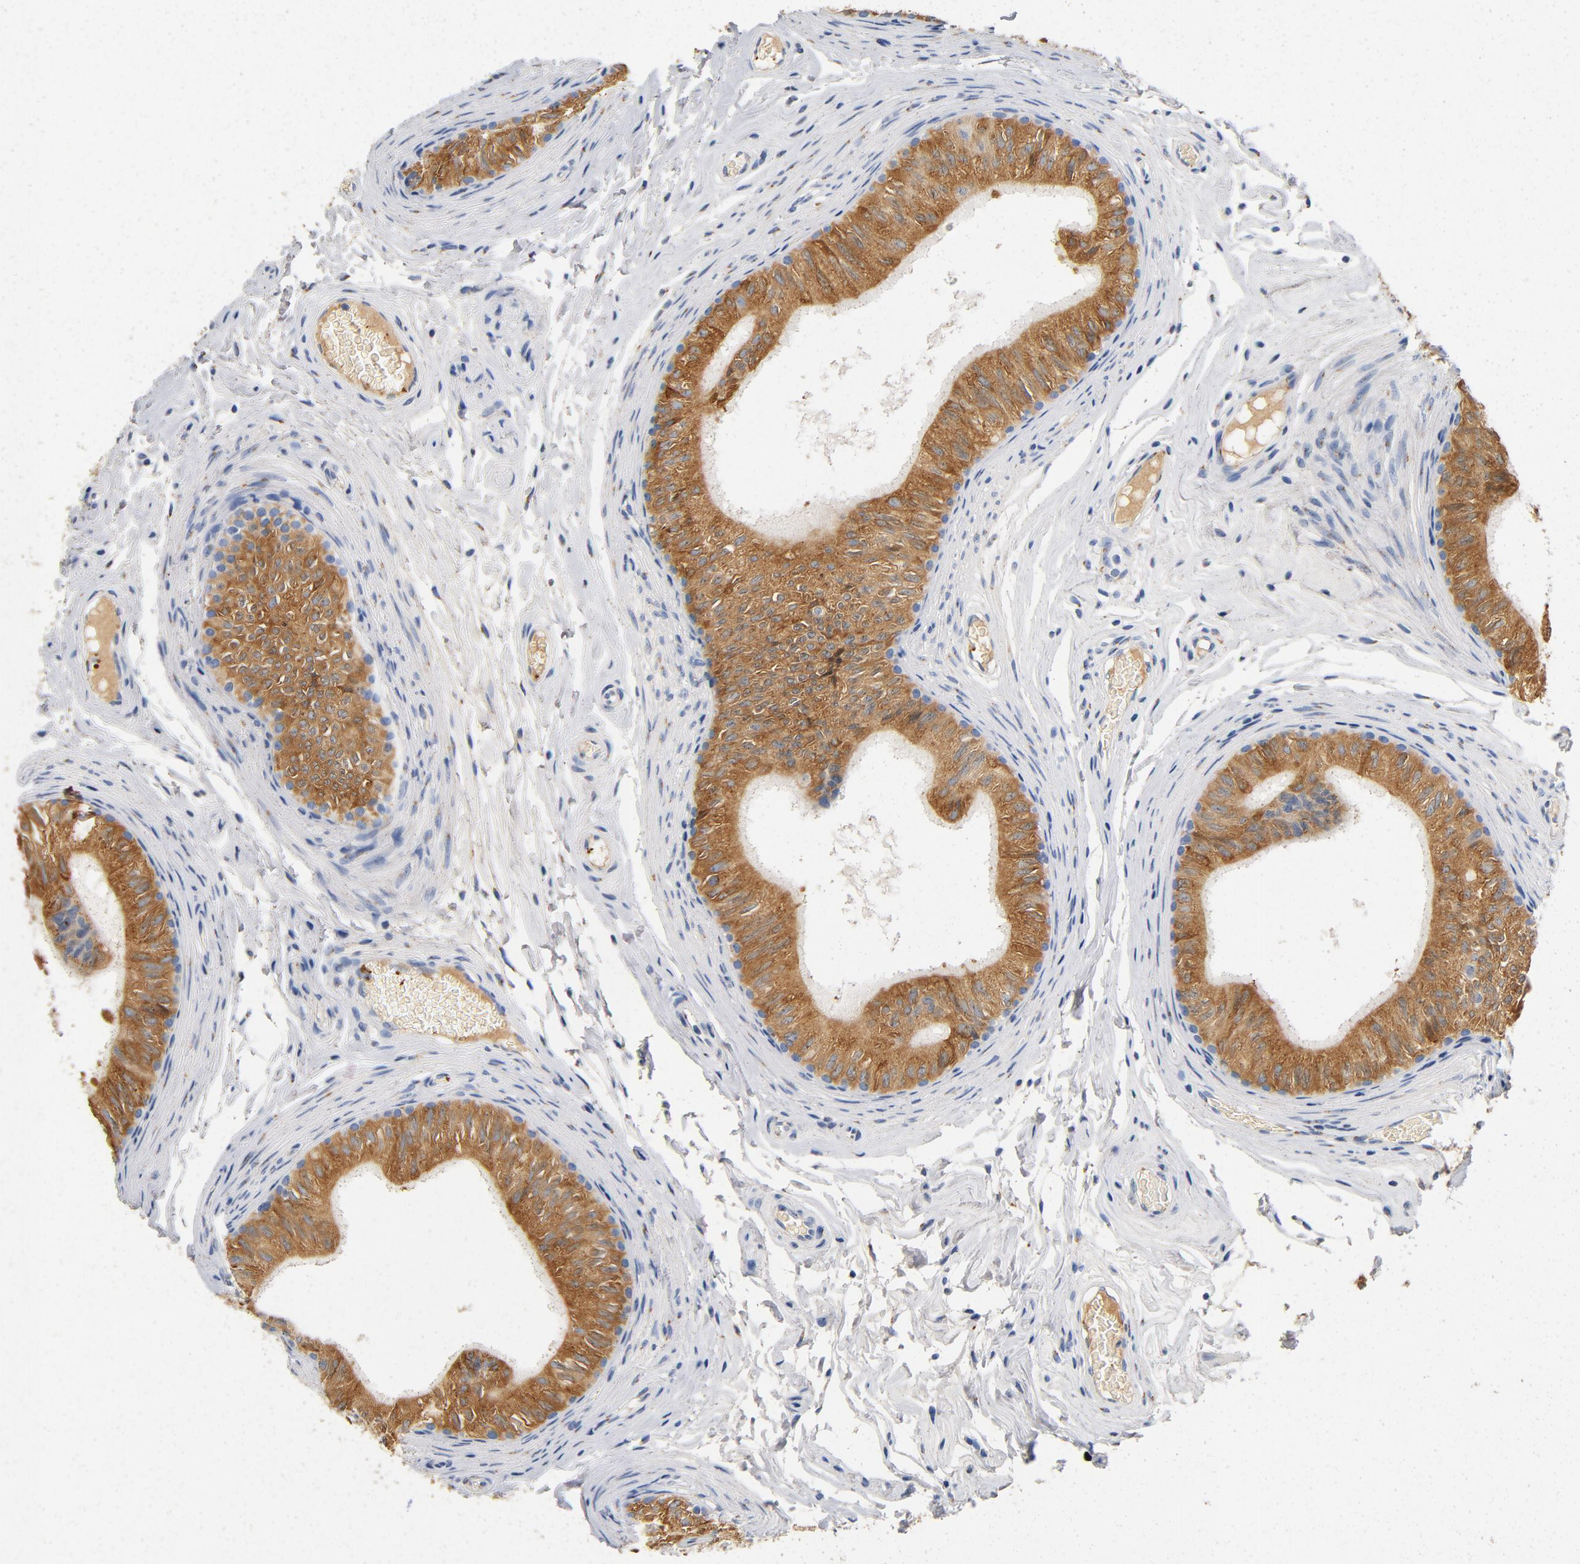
{"staining": {"intensity": "strong", "quantity": ">75%", "location": "cytoplasmic/membranous"}, "tissue": "epididymis", "cell_type": "Glandular cells", "image_type": "normal", "snomed": [{"axis": "morphology", "description": "Normal tissue, NOS"}, {"axis": "topography", "description": "Testis"}, {"axis": "topography", "description": "Epididymis"}], "caption": "Approximately >75% of glandular cells in unremarkable epididymis reveal strong cytoplasmic/membranous protein staining as visualized by brown immunohistochemical staining.", "gene": "LMAN2", "patient": {"sex": "male", "age": 36}}